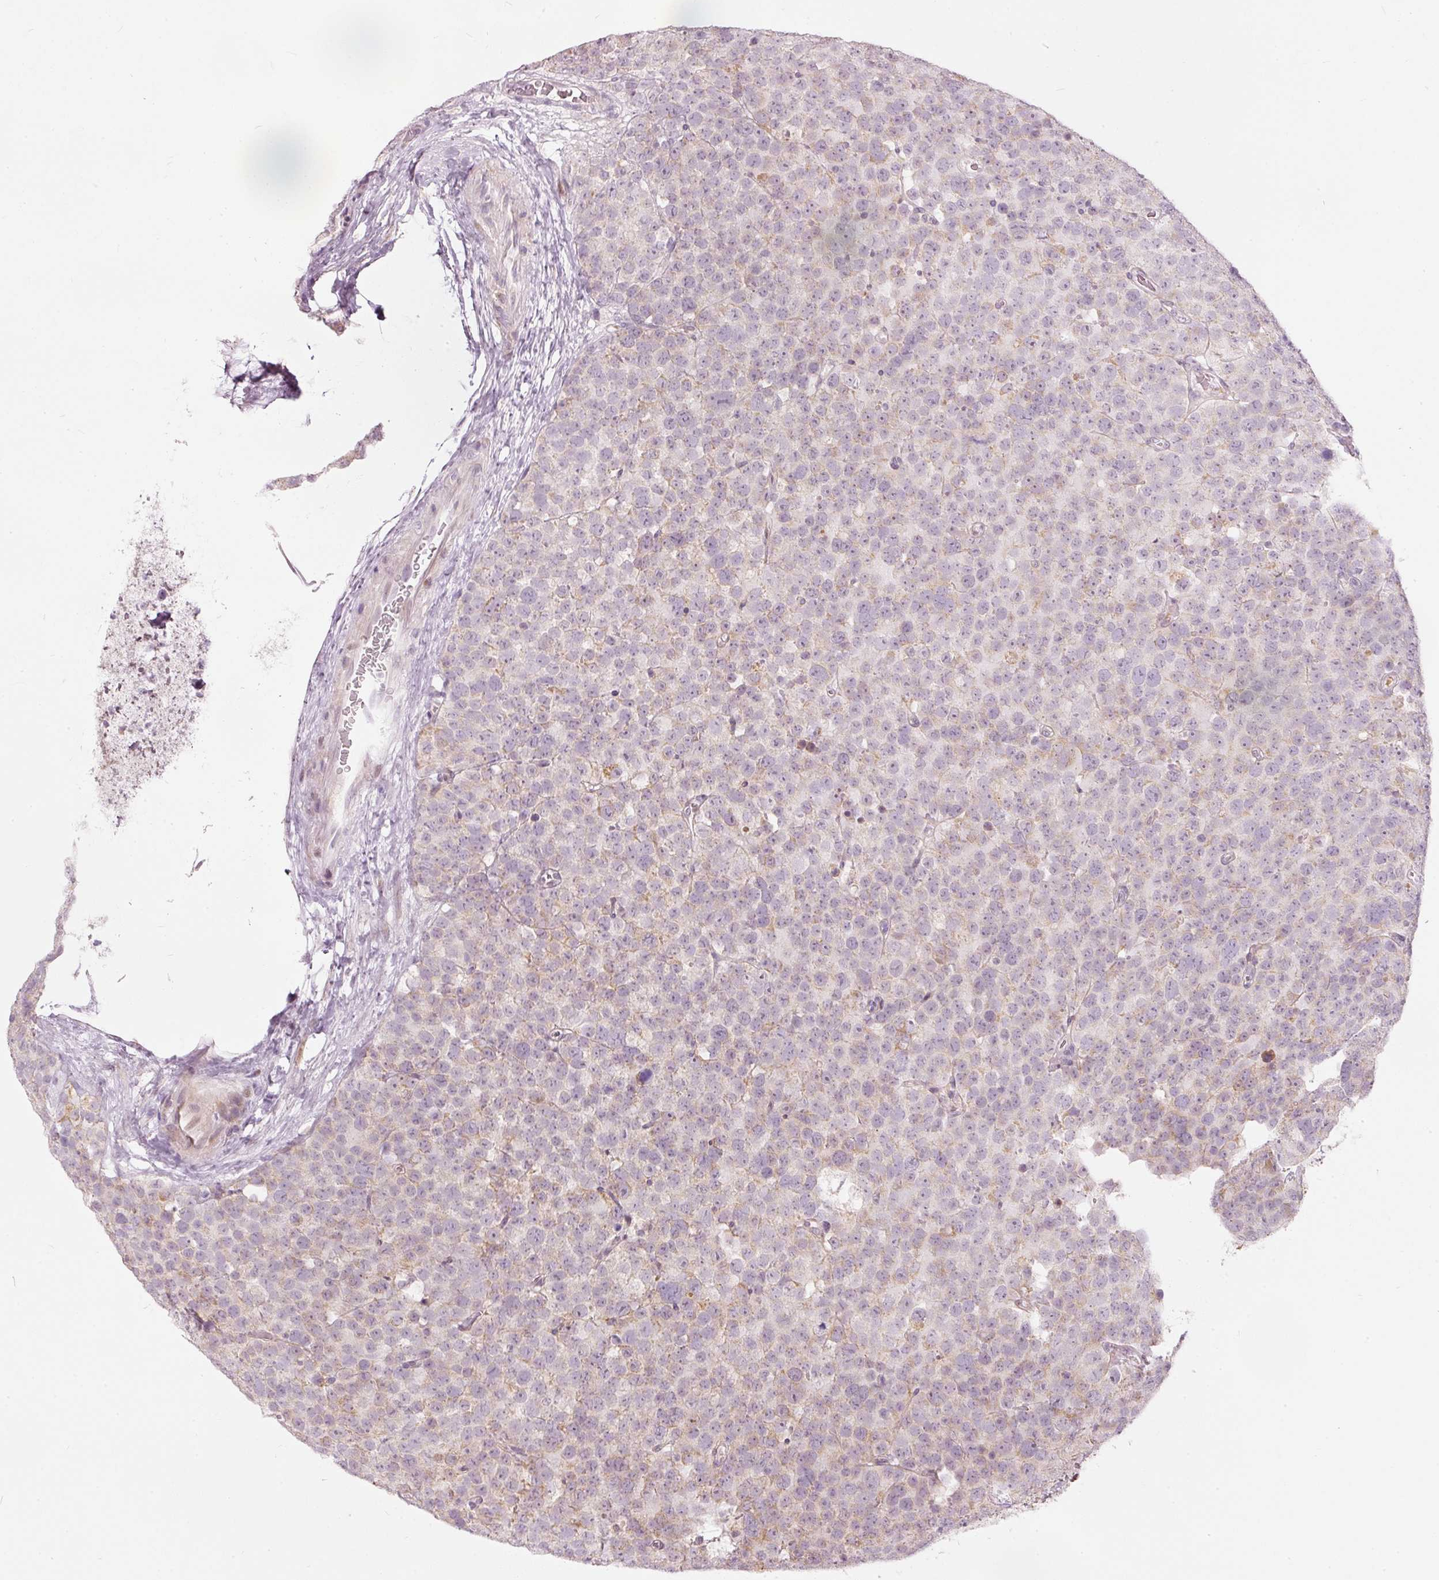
{"staining": {"intensity": "weak", "quantity": "<25%", "location": "cytoplasmic/membranous"}, "tissue": "testis cancer", "cell_type": "Tumor cells", "image_type": "cancer", "snomed": [{"axis": "morphology", "description": "Seminoma, NOS"}, {"axis": "topography", "description": "Testis"}], "caption": "IHC of testis cancer exhibits no positivity in tumor cells. Nuclei are stained in blue.", "gene": "RNF39", "patient": {"sex": "male", "age": 71}}